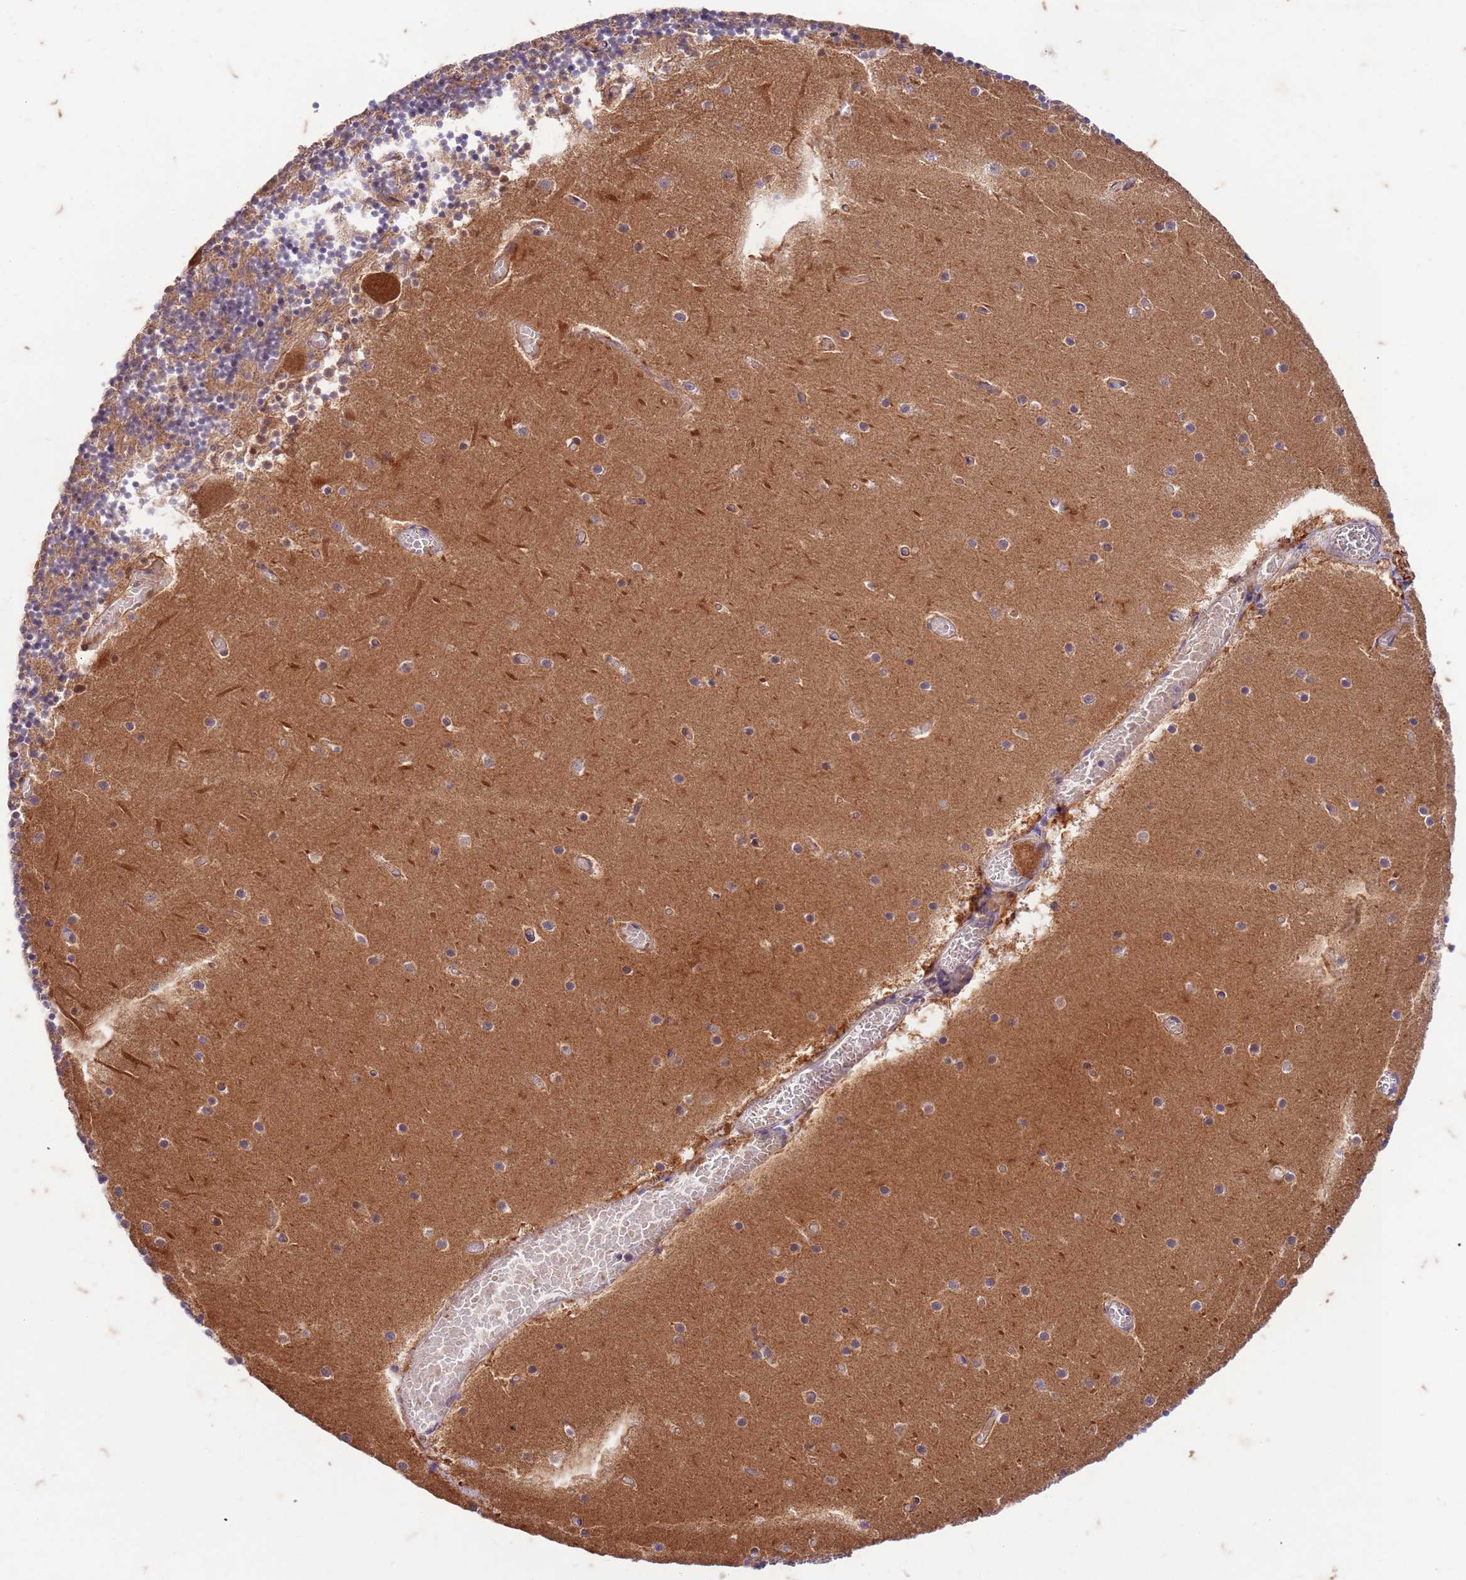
{"staining": {"intensity": "weak", "quantity": ">75%", "location": "cytoplasmic/membranous"}, "tissue": "cerebellum", "cell_type": "Cells in granular layer", "image_type": "normal", "snomed": [{"axis": "morphology", "description": "Normal tissue, NOS"}, {"axis": "topography", "description": "Cerebellum"}], "caption": "Brown immunohistochemical staining in normal human cerebellum shows weak cytoplasmic/membranous expression in approximately >75% of cells in granular layer.", "gene": "RAPGEF3", "patient": {"sex": "female", "age": 28}}